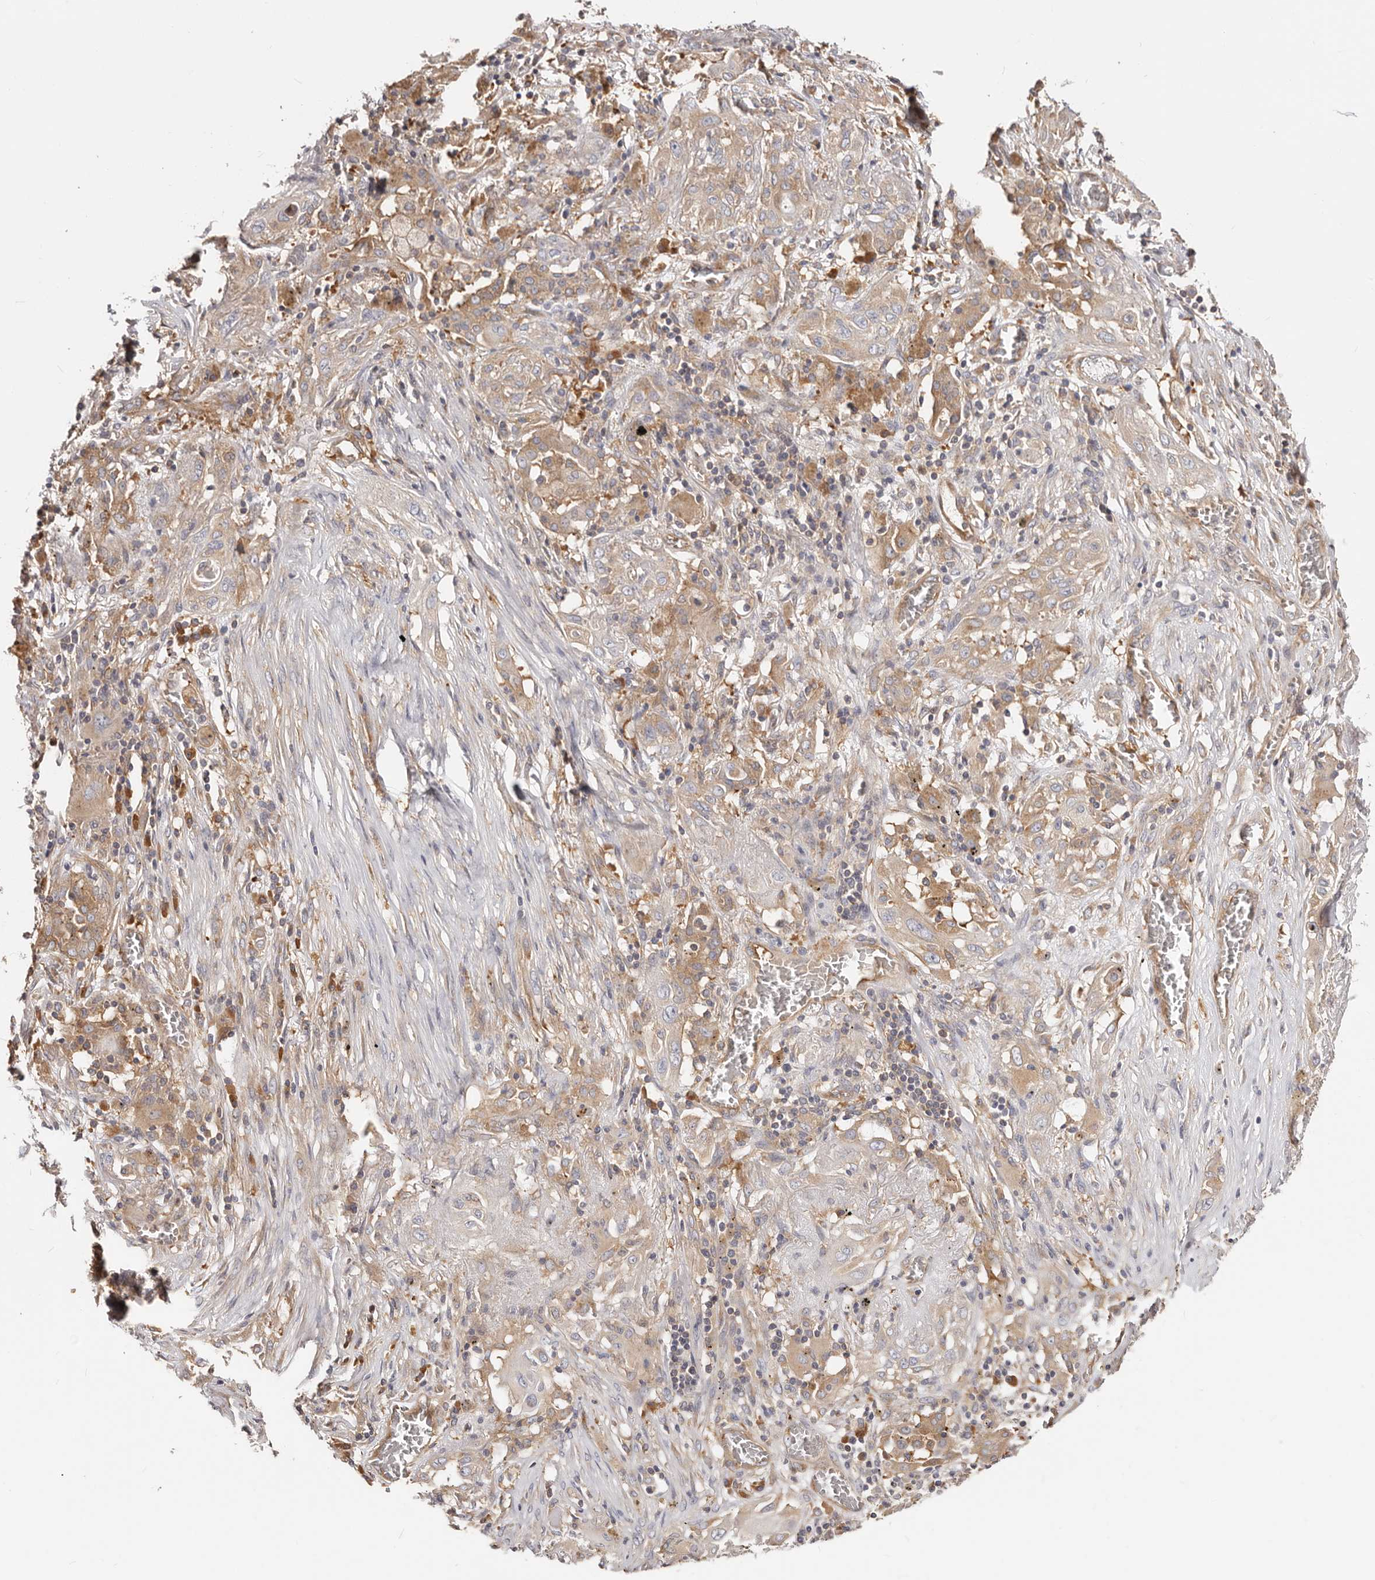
{"staining": {"intensity": "weak", "quantity": ">75%", "location": "cytoplasmic/membranous"}, "tissue": "lung cancer", "cell_type": "Tumor cells", "image_type": "cancer", "snomed": [{"axis": "morphology", "description": "Squamous cell carcinoma, NOS"}, {"axis": "topography", "description": "Lung"}], "caption": "Immunohistochemistry (IHC) micrograph of human lung cancer (squamous cell carcinoma) stained for a protein (brown), which shows low levels of weak cytoplasmic/membranous positivity in approximately >75% of tumor cells.", "gene": "EPRS1", "patient": {"sex": "female", "age": 47}}